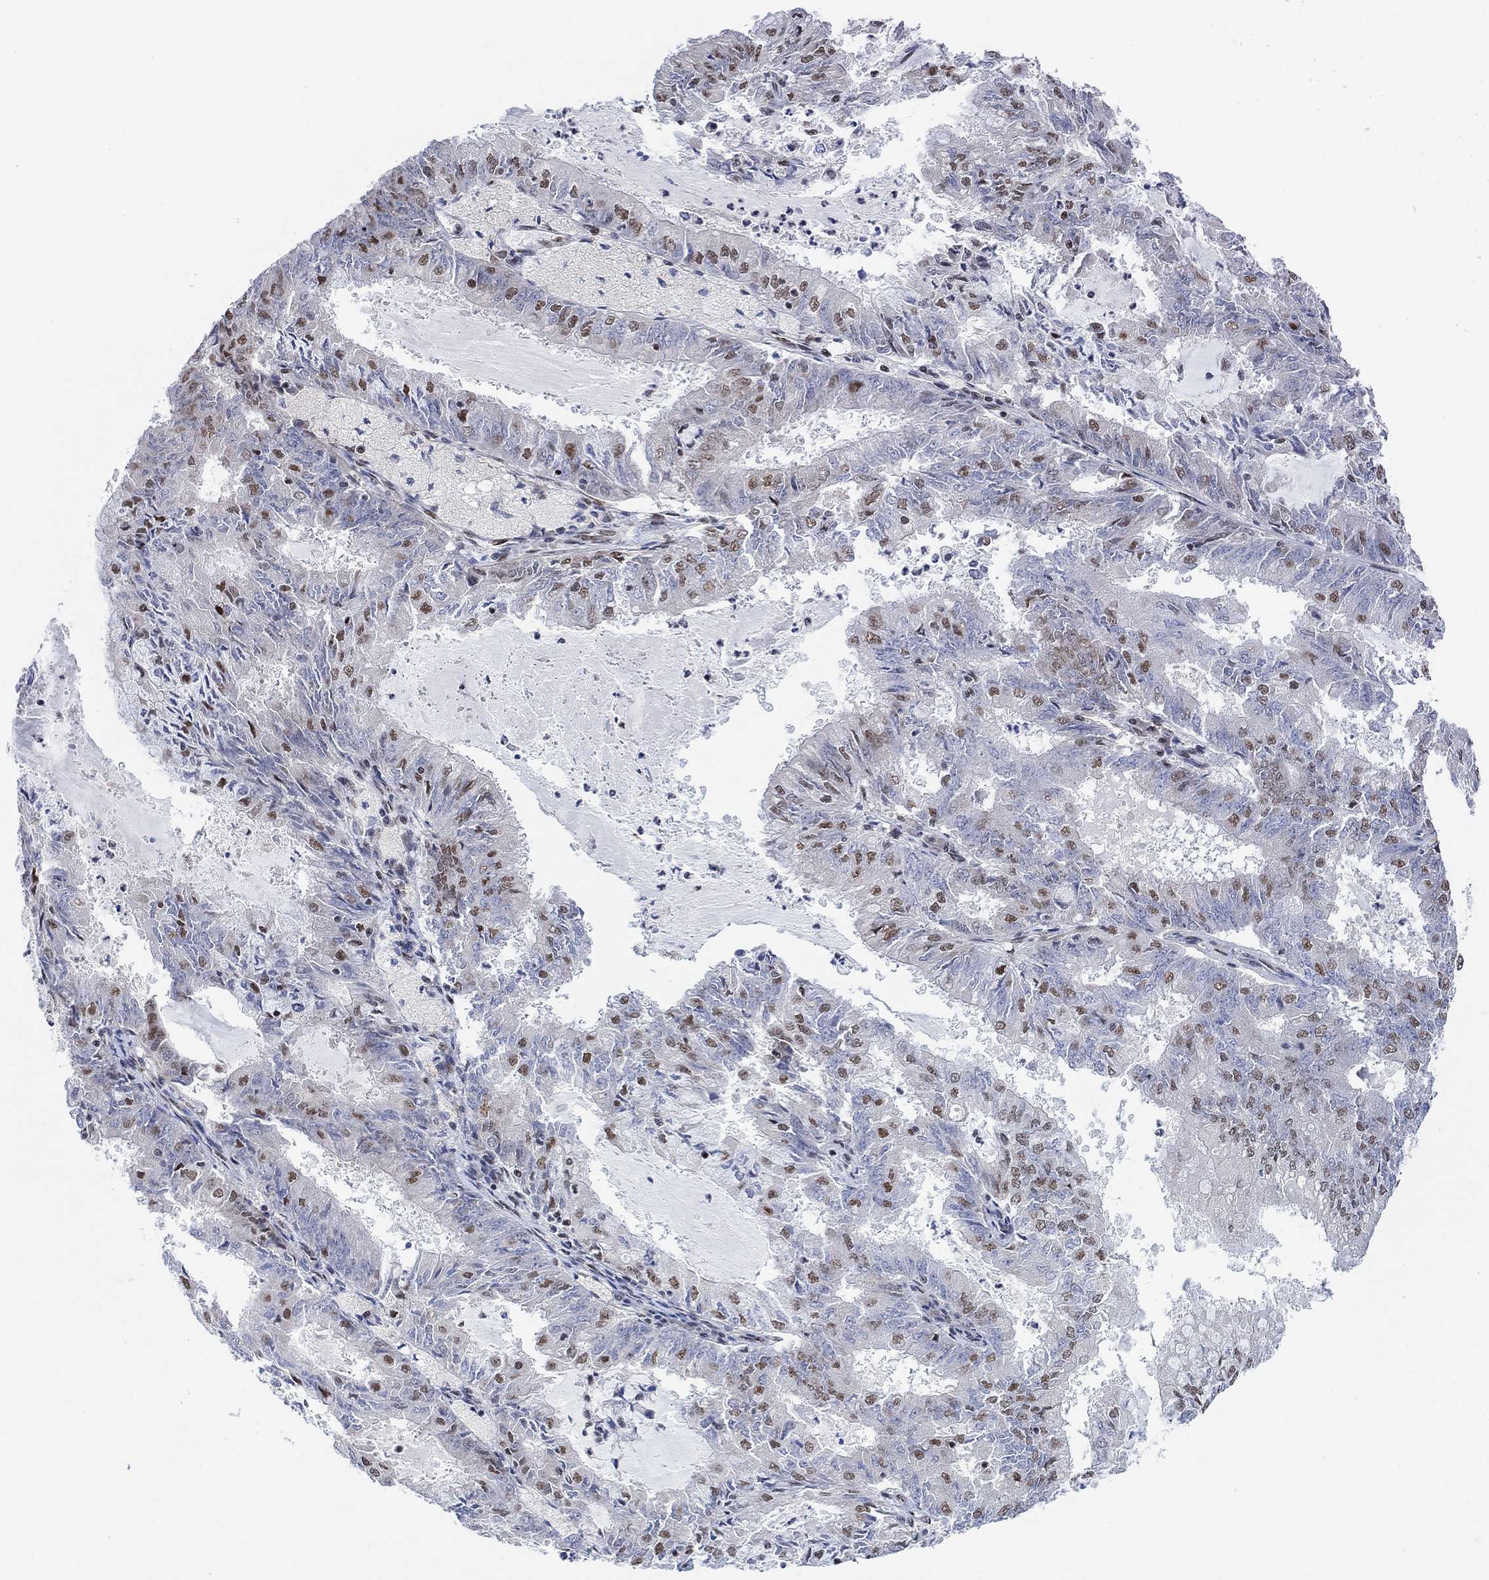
{"staining": {"intensity": "moderate", "quantity": "<25%", "location": "nuclear"}, "tissue": "endometrial cancer", "cell_type": "Tumor cells", "image_type": "cancer", "snomed": [{"axis": "morphology", "description": "Adenocarcinoma, NOS"}, {"axis": "topography", "description": "Endometrium"}], "caption": "An IHC micrograph of neoplastic tissue is shown. Protein staining in brown shows moderate nuclear positivity in adenocarcinoma (endometrial) within tumor cells. (DAB = brown stain, brightfield microscopy at high magnification).", "gene": "USP39", "patient": {"sex": "female", "age": 57}}